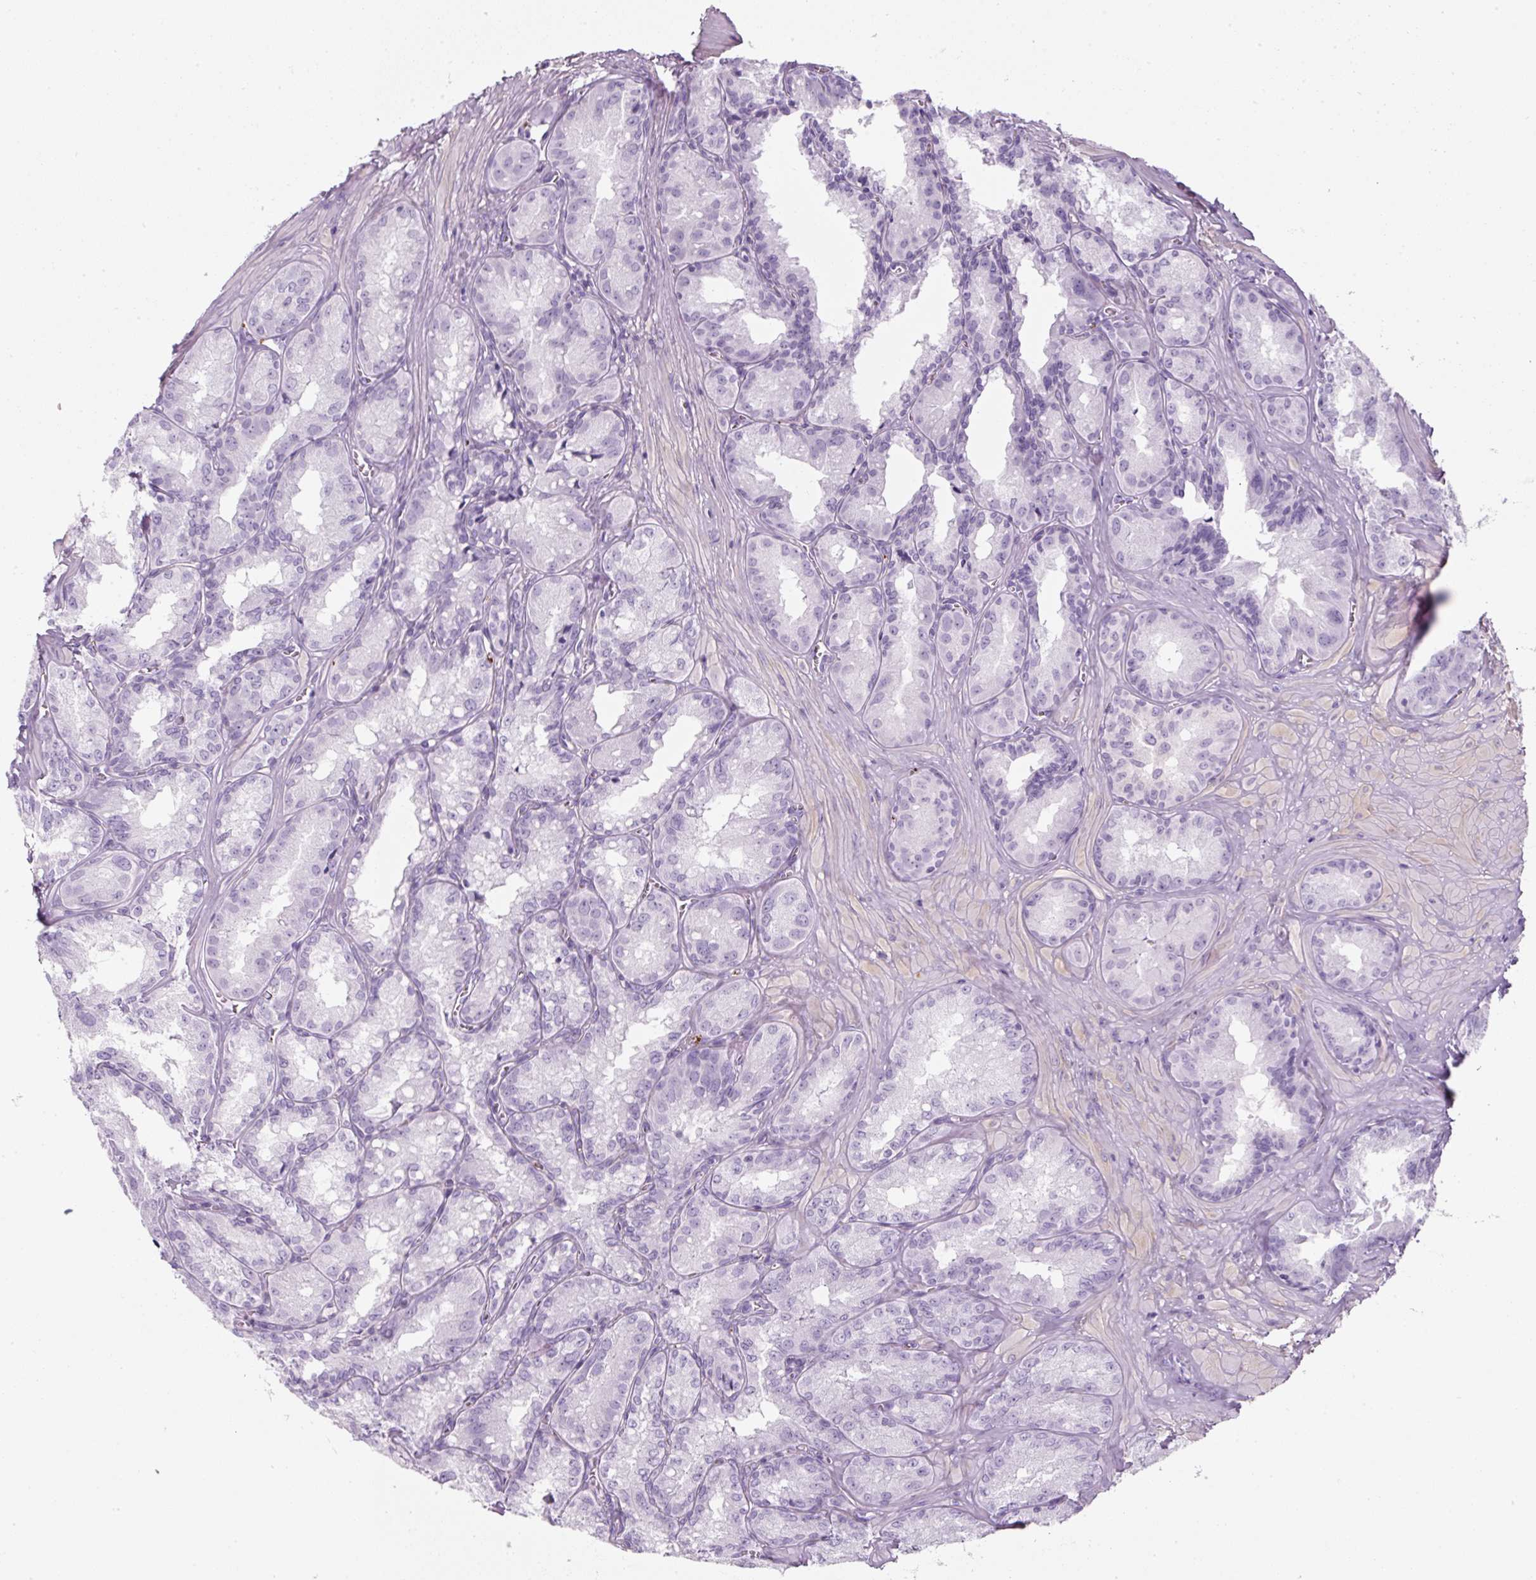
{"staining": {"intensity": "negative", "quantity": "none", "location": "none"}, "tissue": "seminal vesicle", "cell_type": "Glandular cells", "image_type": "normal", "snomed": [{"axis": "morphology", "description": "Normal tissue, NOS"}, {"axis": "topography", "description": "Seminal veicle"}], "caption": "Immunohistochemistry image of unremarkable human seminal vesicle stained for a protein (brown), which reveals no positivity in glandular cells. (Immunohistochemistry (ihc), brightfield microscopy, high magnification).", "gene": "ENSG00000288796", "patient": {"sex": "male", "age": 47}}